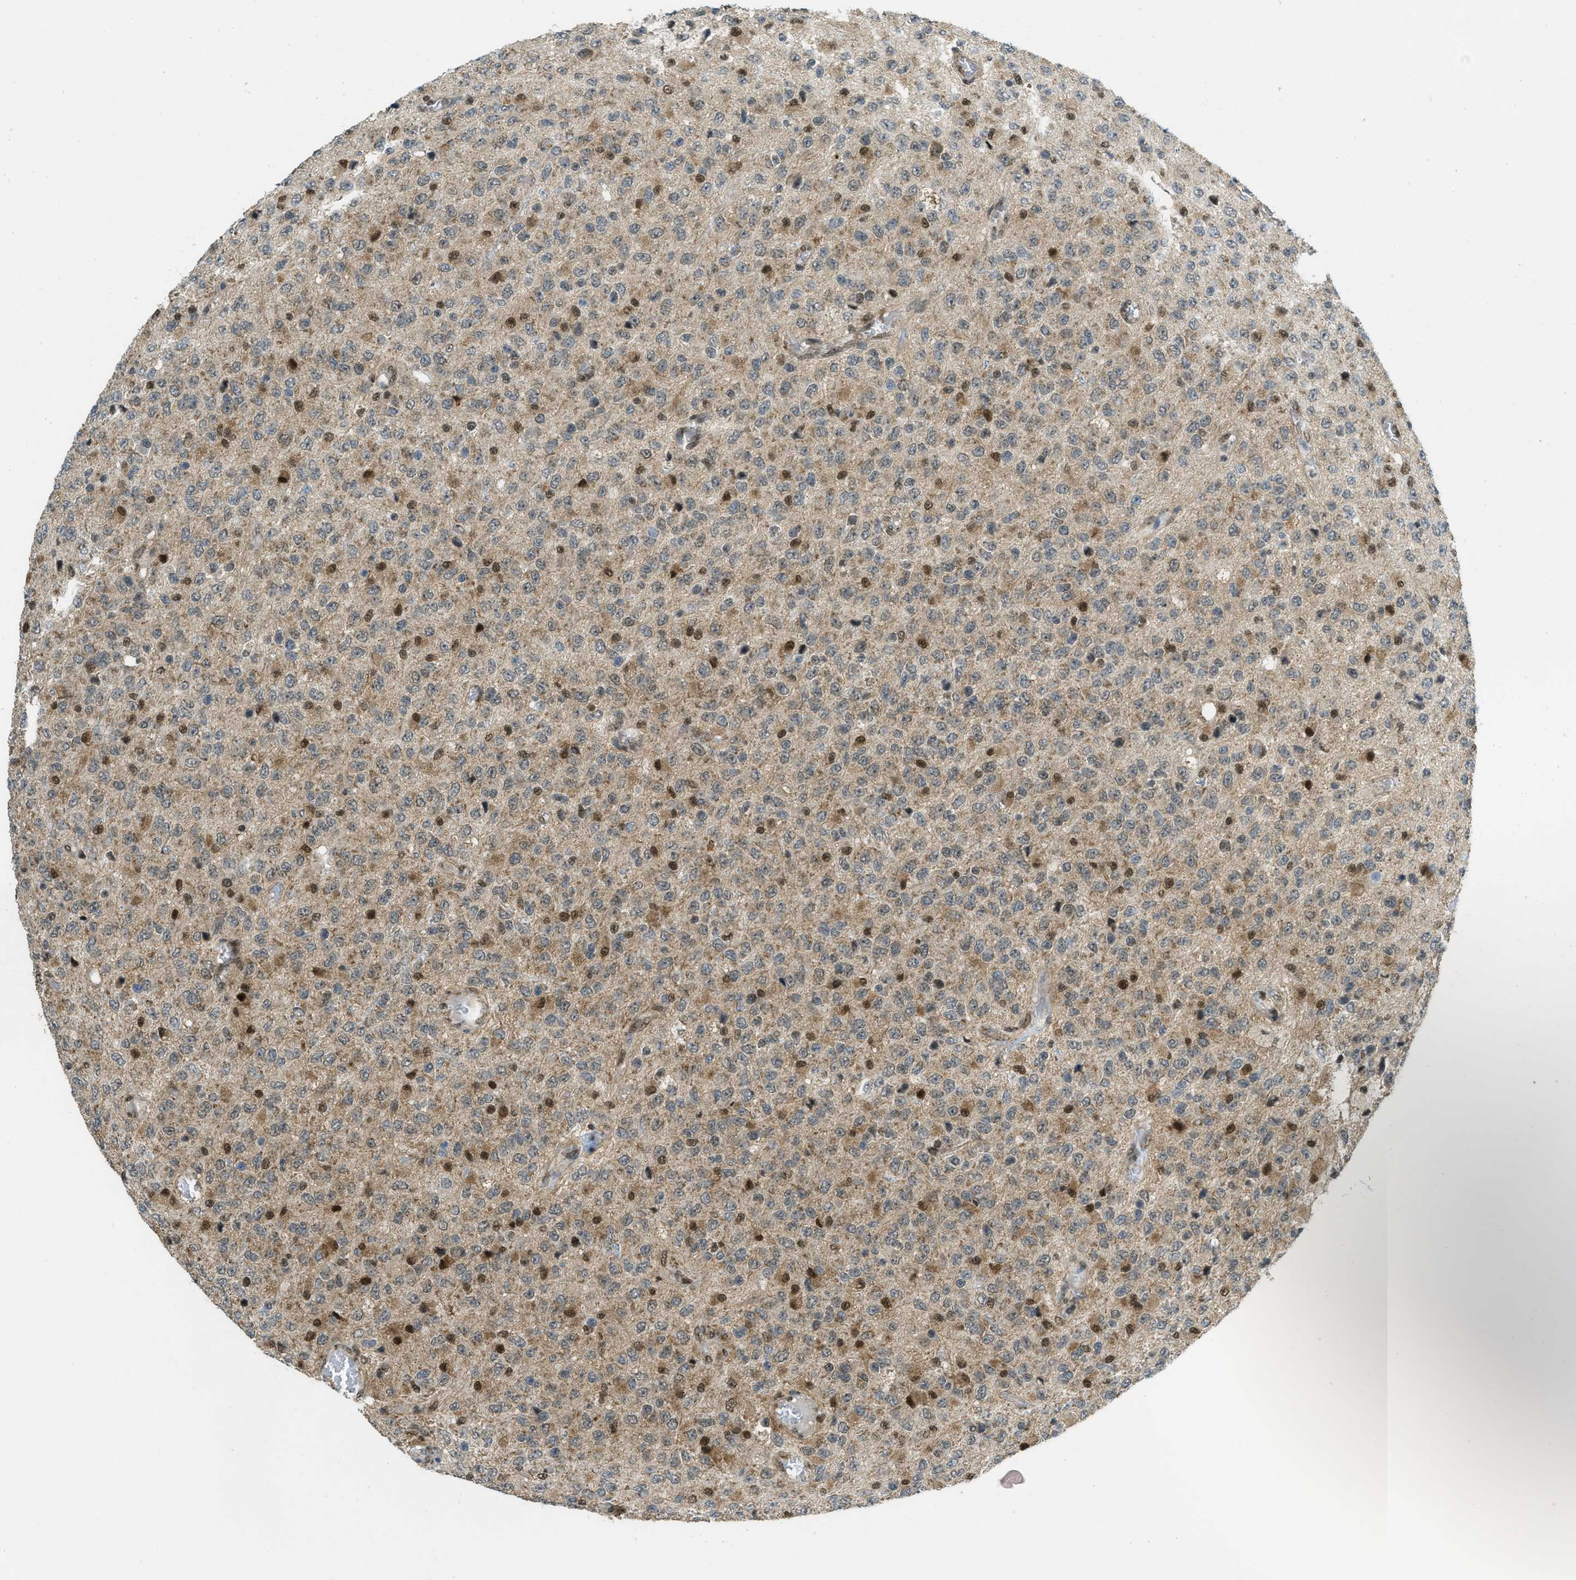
{"staining": {"intensity": "moderate", "quantity": "25%-75%", "location": "cytoplasmic/membranous,nuclear"}, "tissue": "glioma", "cell_type": "Tumor cells", "image_type": "cancer", "snomed": [{"axis": "morphology", "description": "Glioma, malignant, High grade"}, {"axis": "topography", "description": "pancreas cauda"}], "caption": "The immunohistochemical stain shows moderate cytoplasmic/membranous and nuclear staining in tumor cells of high-grade glioma (malignant) tissue.", "gene": "TNPO1", "patient": {"sex": "male", "age": 60}}